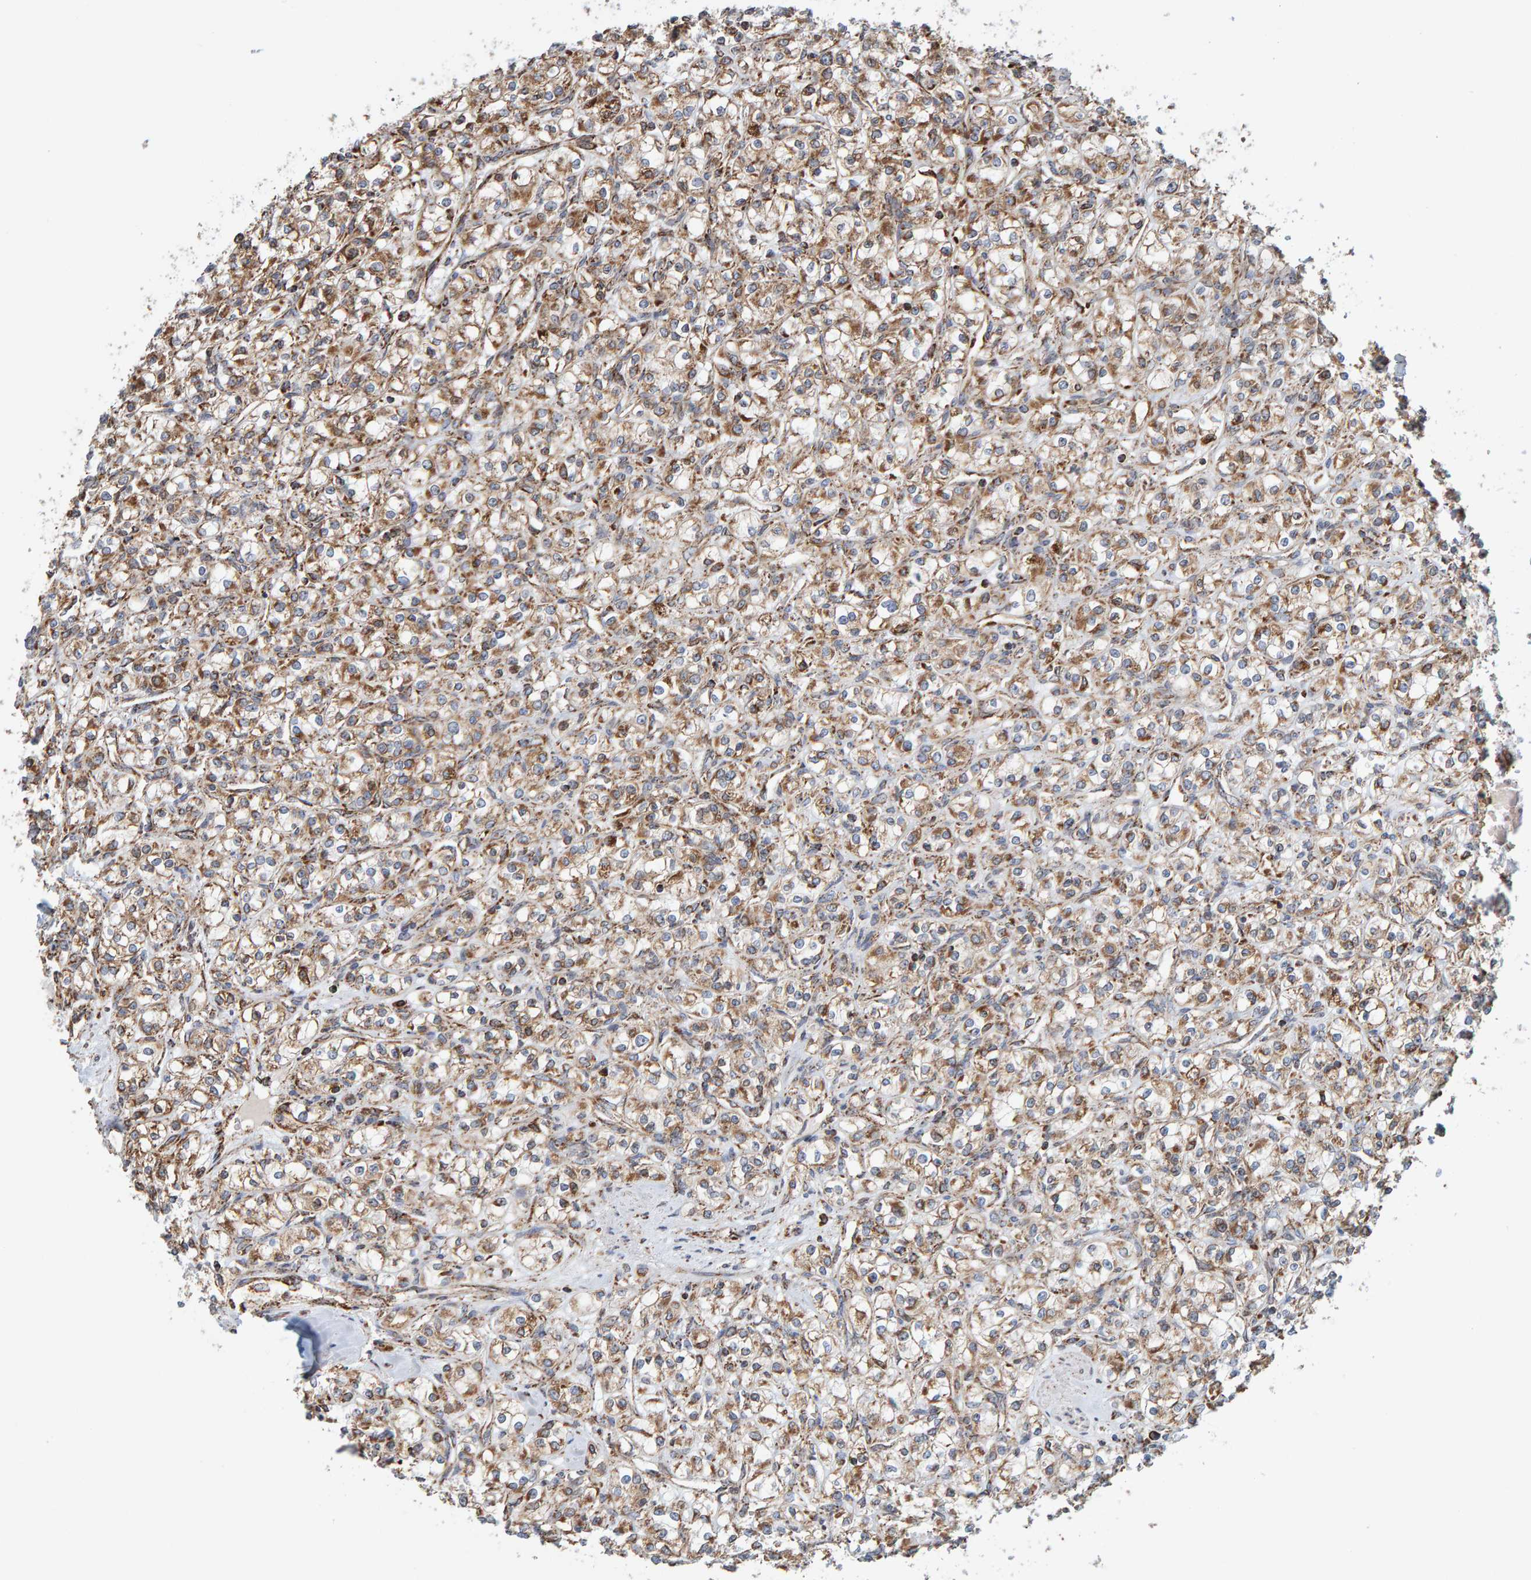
{"staining": {"intensity": "moderate", "quantity": ">75%", "location": "cytoplasmic/membranous"}, "tissue": "renal cancer", "cell_type": "Tumor cells", "image_type": "cancer", "snomed": [{"axis": "morphology", "description": "Adenocarcinoma, NOS"}, {"axis": "topography", "description": "Kidney"}], "caption": "Protein staining of renal cancer tissue demonstrates moderate cytoplasmic/membranous positivity in approximately >75% of tumor cells.", "gene": "MRPL45", "patient": {"sex": "male", "age": 77}}